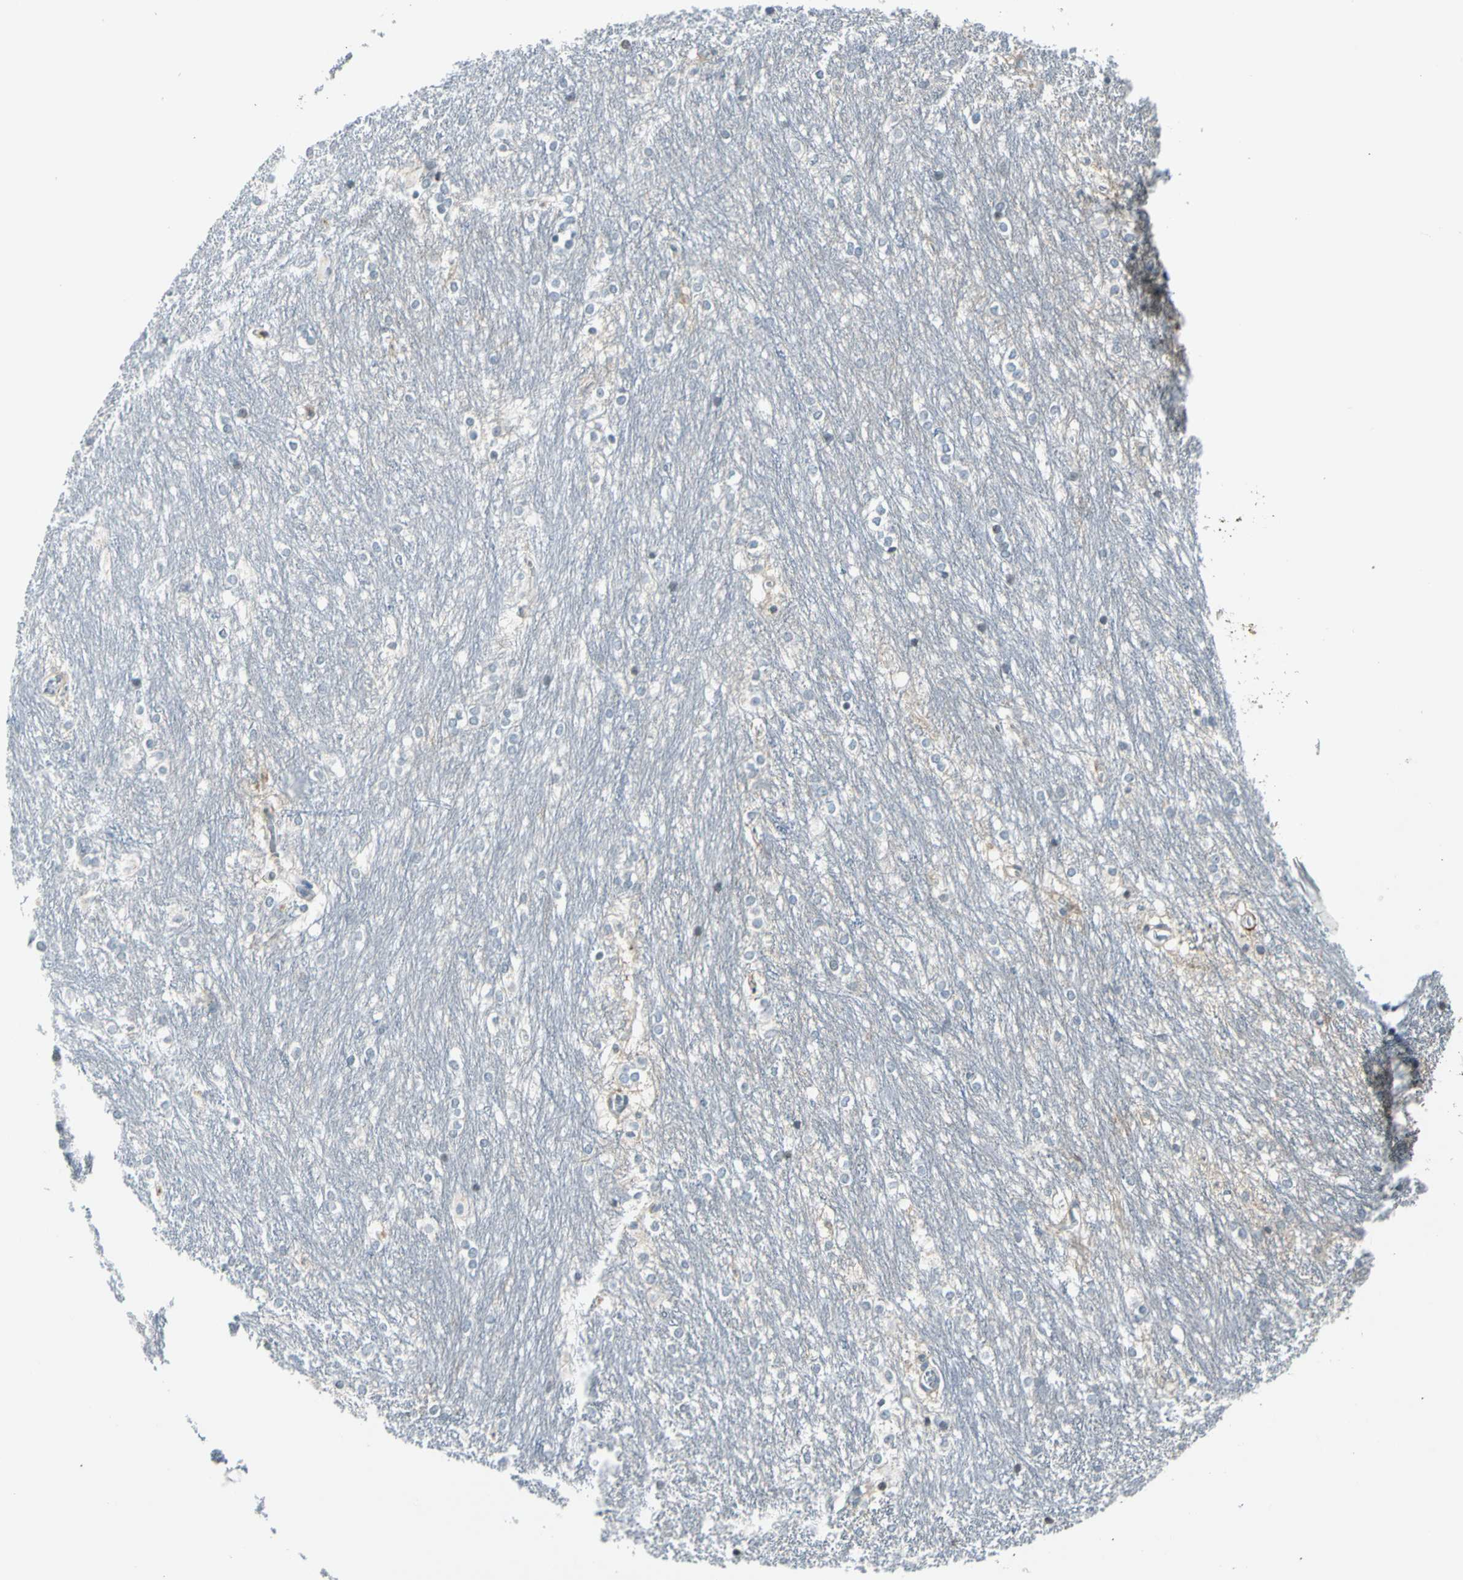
{"staining": {"intensity": "moderate", "quantity": "<25%", "location": "nuclear"}, "tissue": "caudate", "cell_type": "Glial cells", "image_type": "normal", "snomed": [{"axis": "morphology", "description": "Normal tissue, NOS"}, {"axis": "topography", "description": "Lateral ventricle wall"}], "caption": "Caudate stained with DAB immunohistochemistry demonstrates low levels of moderate nuclear expression in approximately <25% of glial cells.", "gene": "PDPN", "patient": {"sex": "female", "age": 19}}